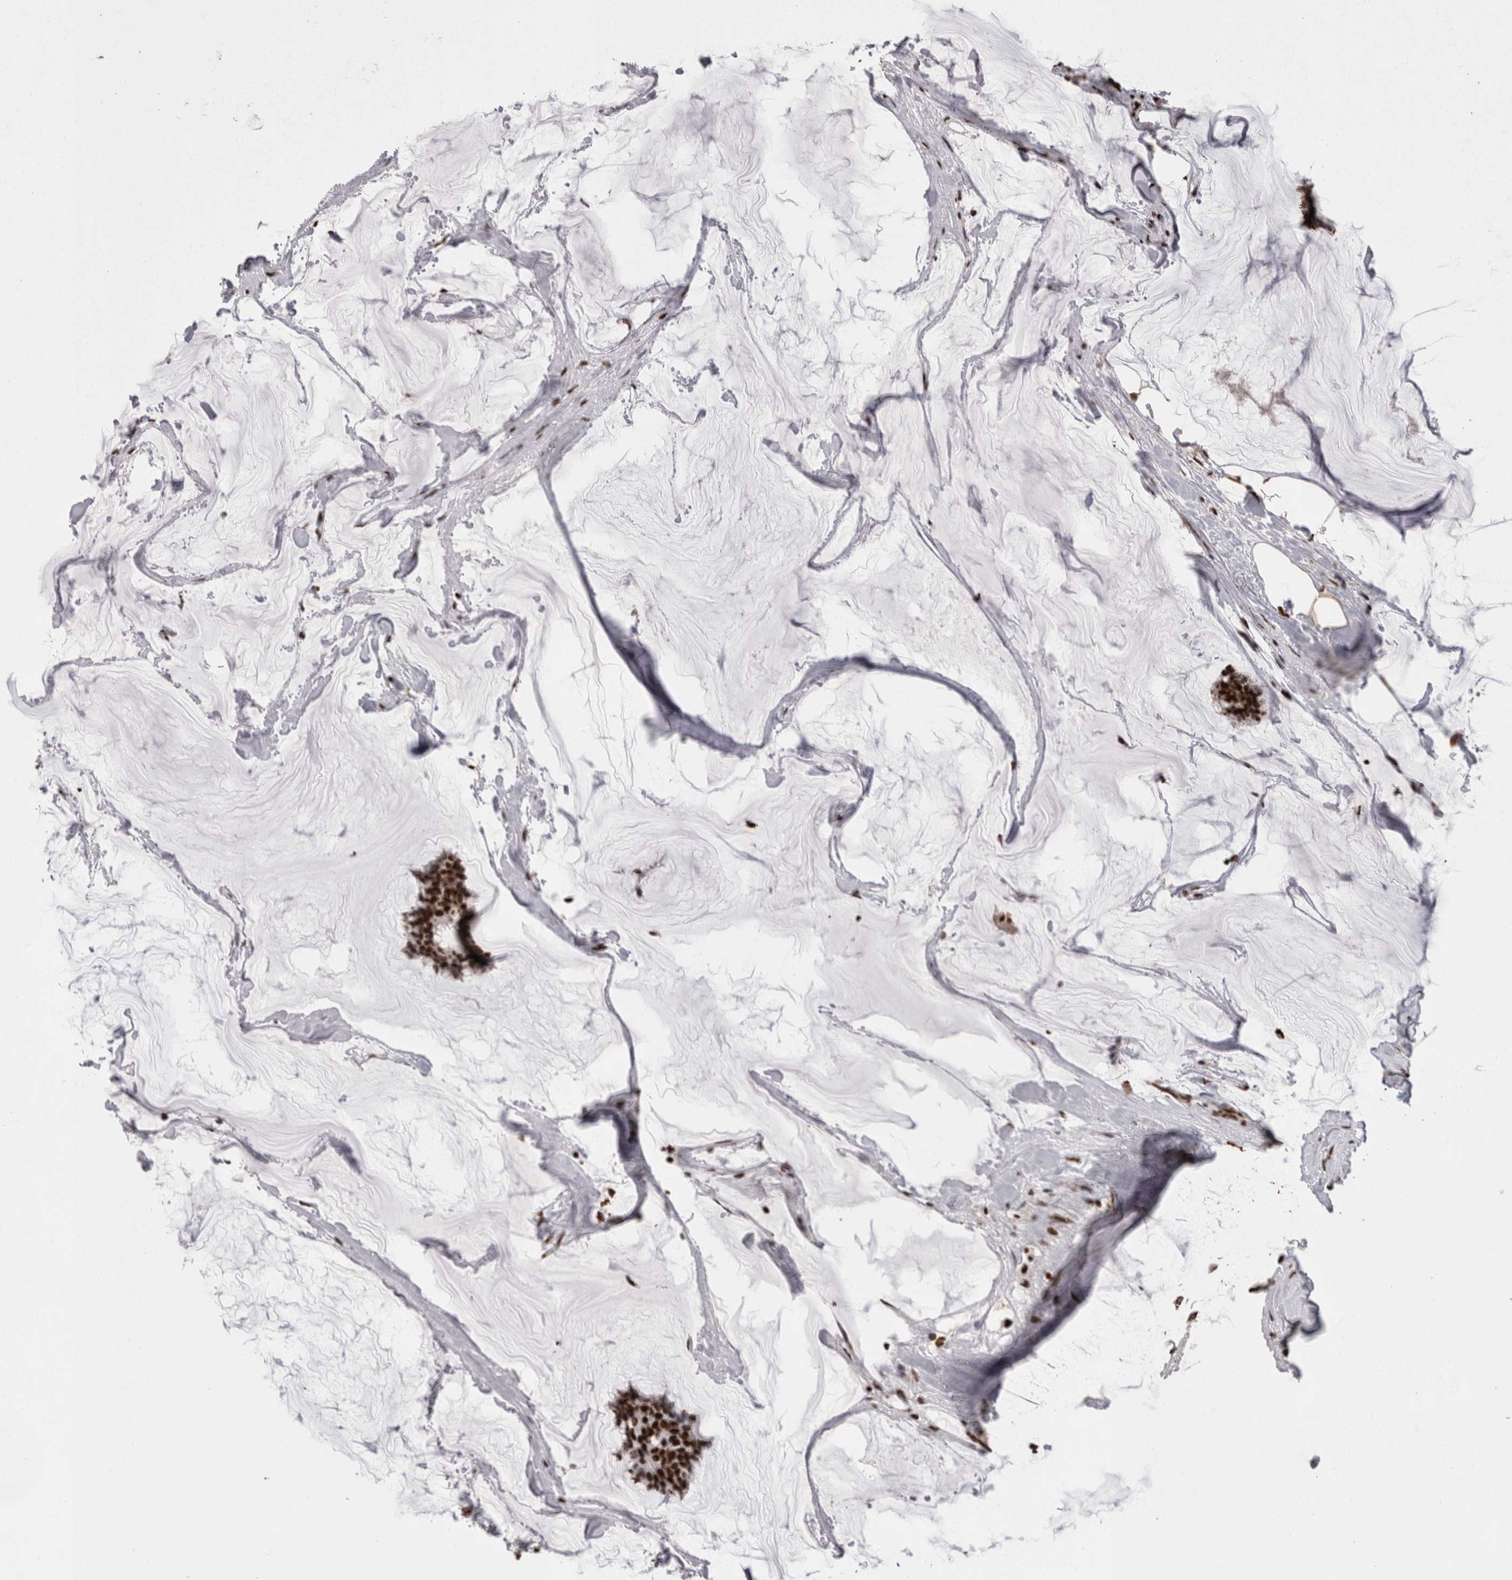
{"staining": {"intensity": "strong", "quantity": ">75%", "location": "nuclear"}, "tissue": "breast cancer", "cell_type": "Tumor cells", "image_type": "cancer", "snomed": [{"axis": "morphology", "description": "Duct carcinoma"}, {"axis": "topography", "description": "Breast"}], "caption": "Immunohistochemical staining of breast cancer (intraductal carcinoma) exhibits strong nuclear protein staining in about >75% of tumor cells.", "gene": "HNRNPM", "patient": {"sex": "female", "age": 93}}